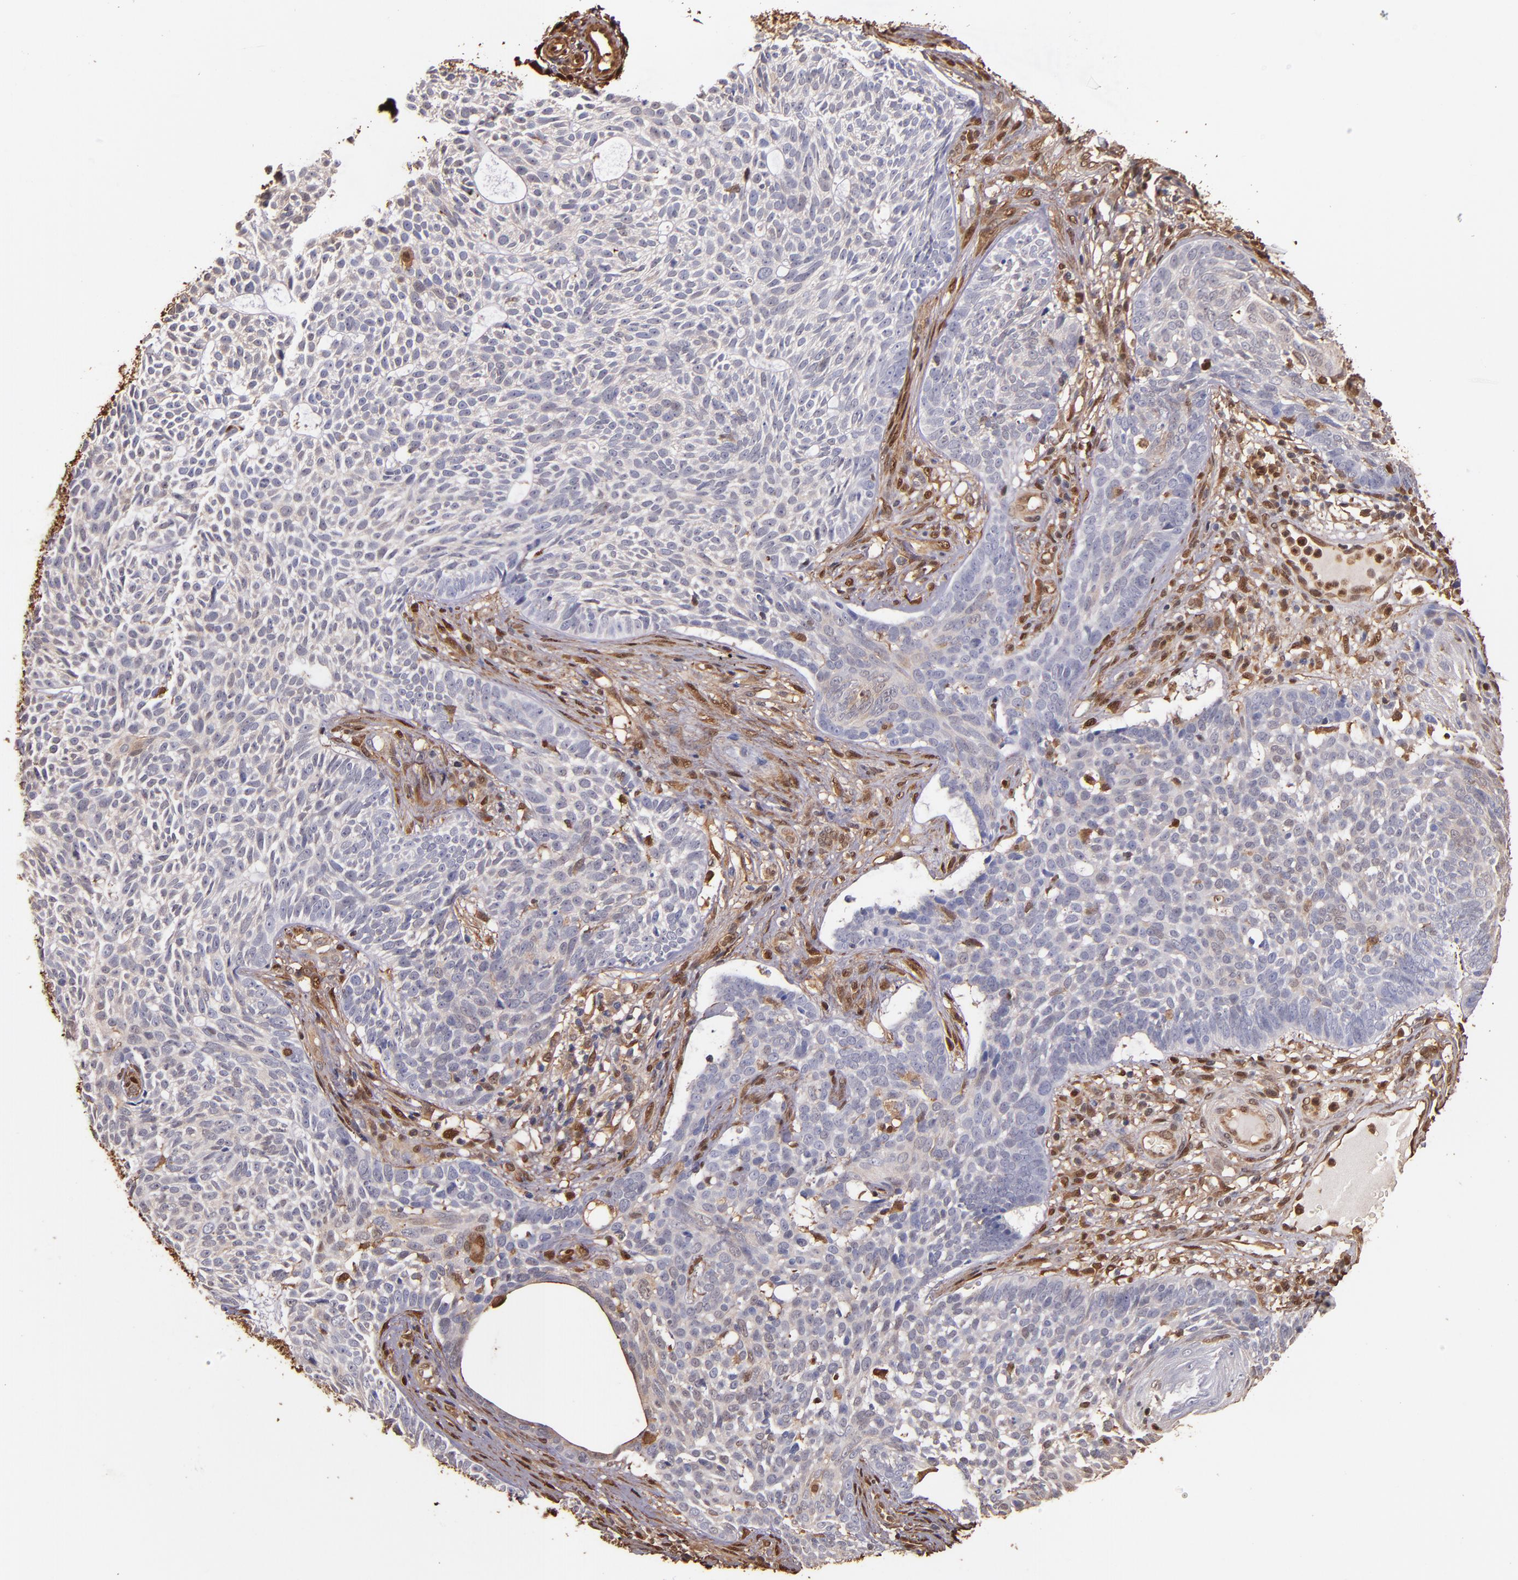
{"staining": {"intensity": "weak", "quantity": "<25%", "location": "cytoplasmic/membranous"}, "tissue": "skin cancer", "cell_type": "Tumor cells", "image_type": "cancer", "snomed": [{"axis": "morphology", "description": "Basal cell carcinoma"}, {"axis": "topography", "description": "Skin"}], "caption": "Immunohistochemistry (IHC) photomicrograph of skin basal cell carcinoma stained for a protein (brown), which exhibits no staining in tumor cells.", "gene": "S100A6", "patient": {"sex": "male", "age": 74}}